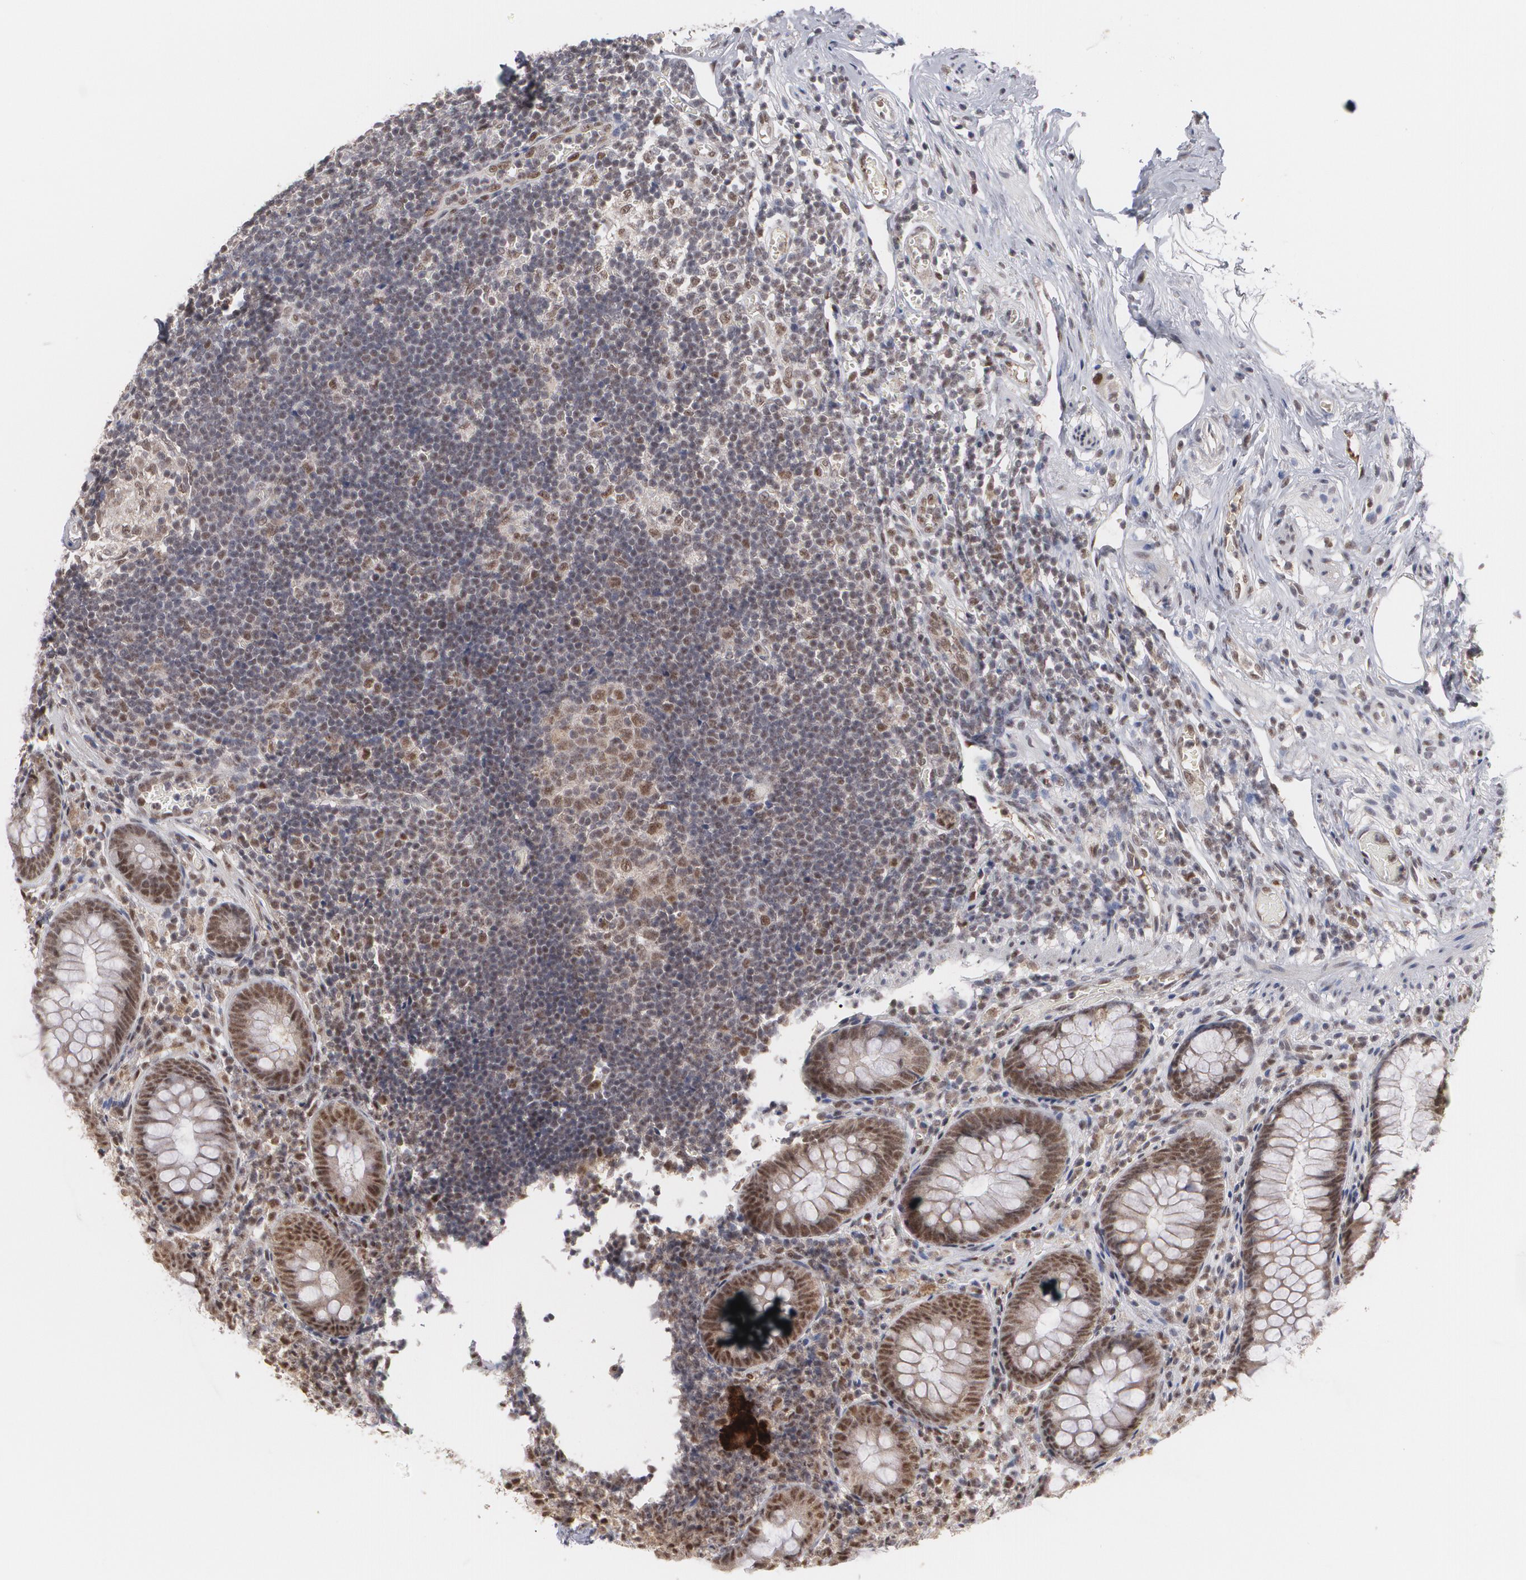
{"staining": {"intensity": "moderate", "quantity": ">75%", "location": "nuclear"}, "tissue": "appendix", "cell_type": "Glandular cells", "image_type": "normal", "snomed": [{"axis": "morphology", "description": "Normal tissue, NOS"}, {"axis": "topography", "description": "Appendix"}], "caption": "Normal appendix displays moderate nuclear positivity in about >75% of glandular cells (Brightfield microscopy of DAB IHC at high magnification)..", "gene": "INTS6L", "patient": {"sex": "male", "age": 38}}